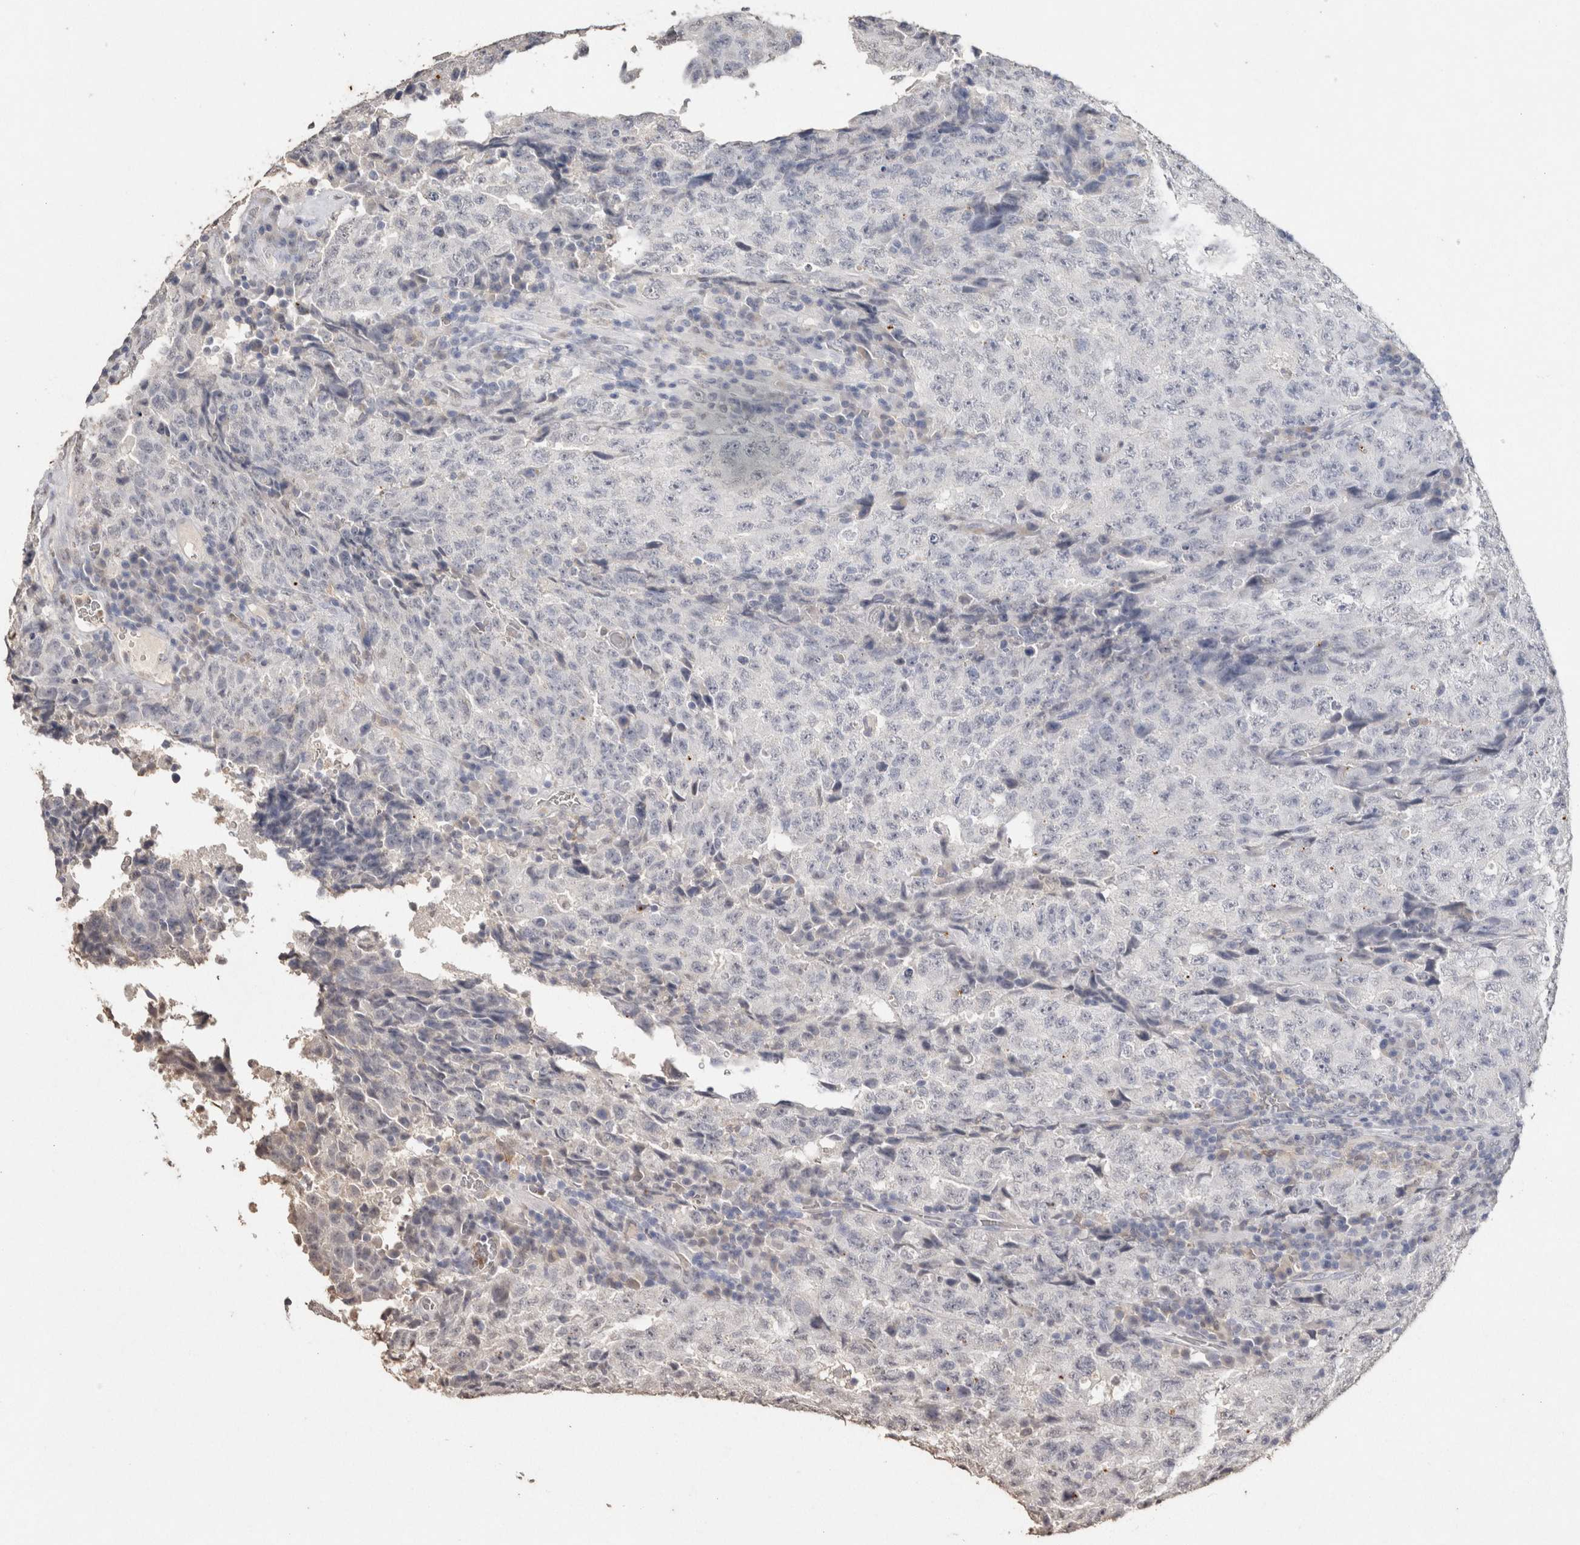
{"staining": {"intensity": "negative", "quantity": "none", "location": "none"}, "tissue": "testis cancer", "cell_type": "Tumor cells", "image_type": "cancer", "snomed": [{"axis": "morphology", "description": "Necrosis, NOS"}, {"axis": "morphology", "description": "Carcinoma, Embryonal, NOS"}, {"axis": "topography", "description": "Testis"}], "caption": "IHC micrograph of embryonal carcinoma (testis) stained for a protein (brown), which demonstrates no staining in tumor cells.", "gene": "LGALS2", "patient": {"sex": "male", "age": 19}}